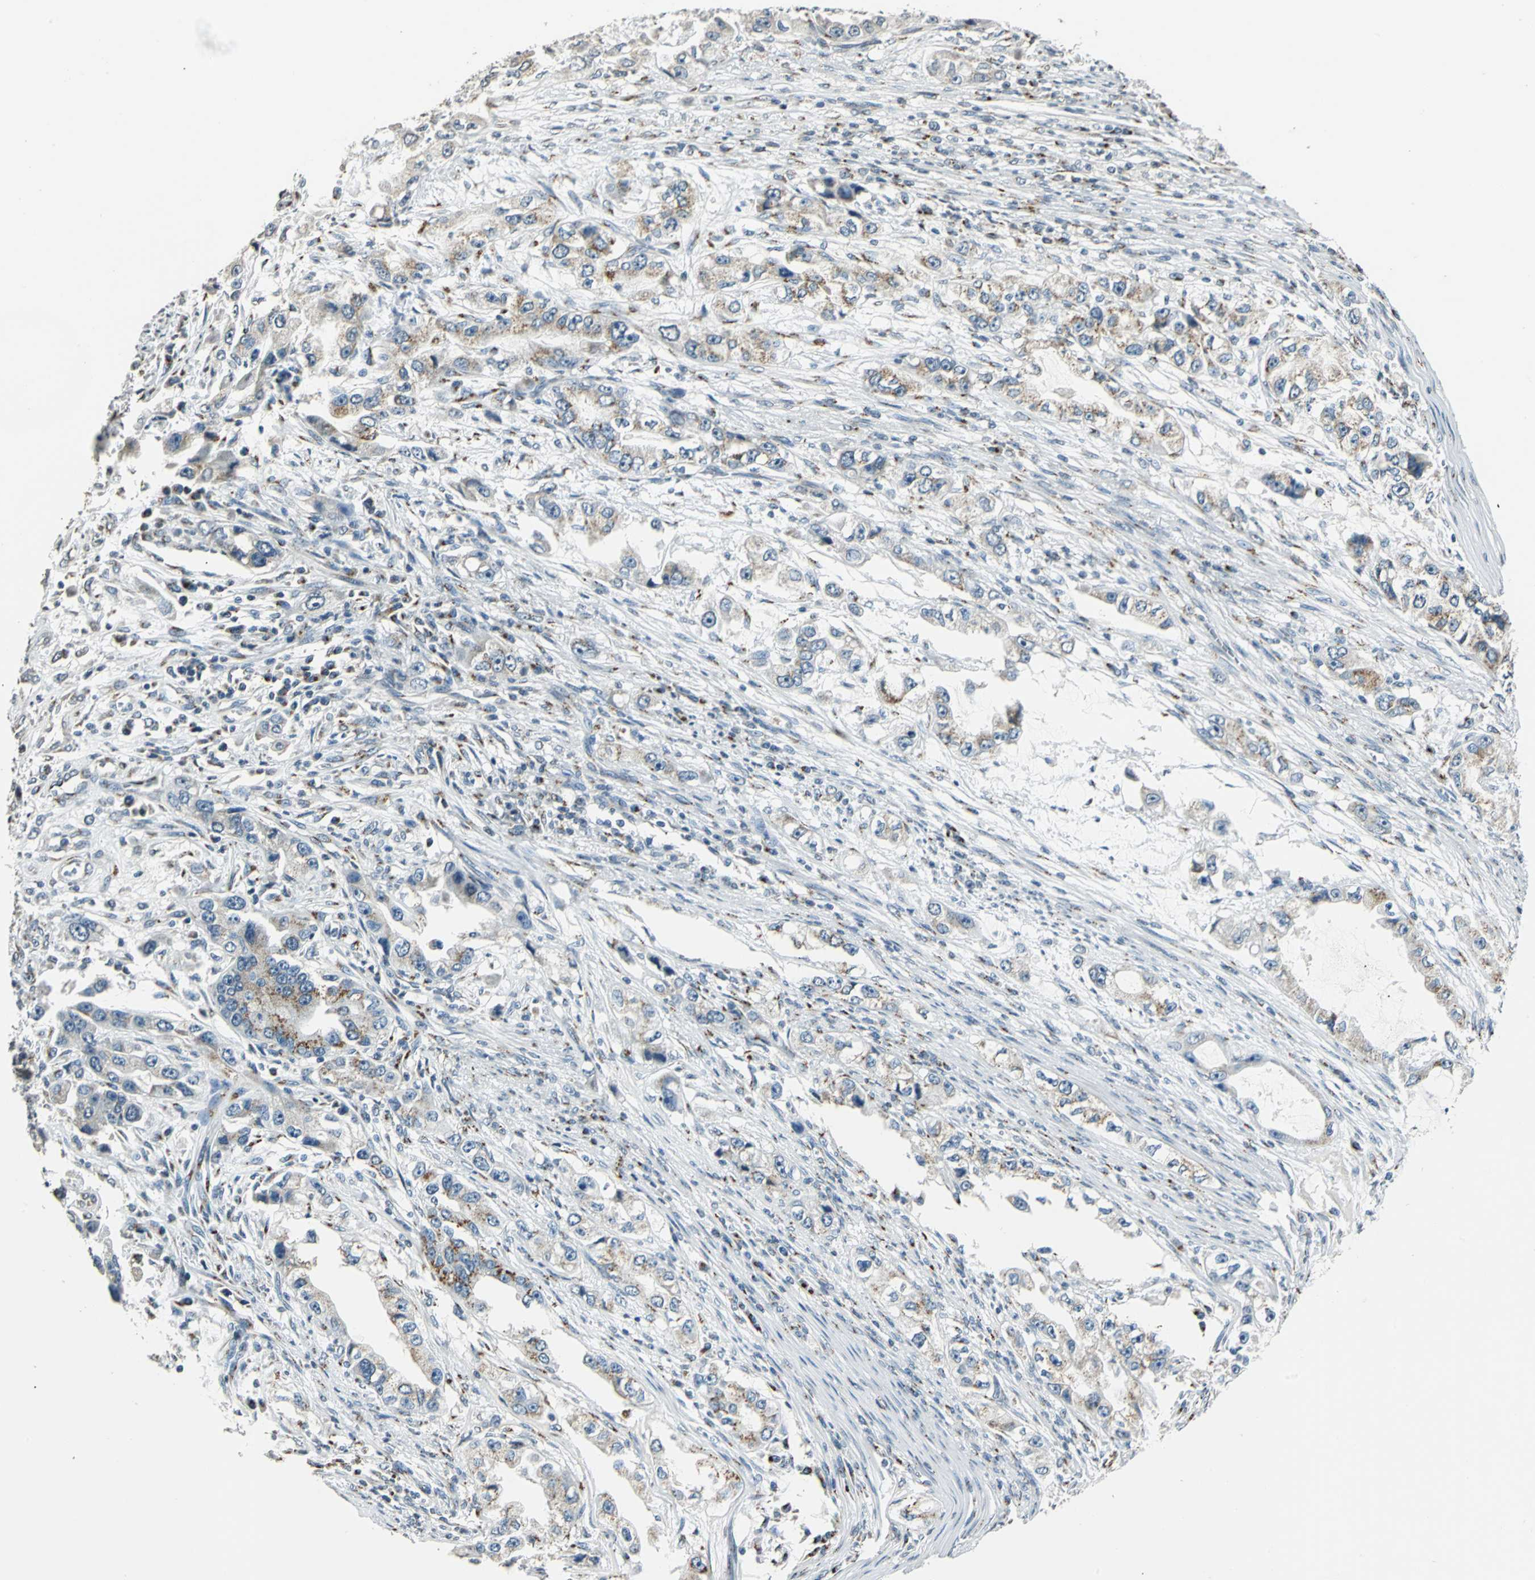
{"staining": {"intensity": "weak", "quantity": "25%-75%", "location": "cytoplasmic/membranous"}, "tissue": "stomach cancer", "cell_type": "Tumor cells", "image_type": "cancer", "snomed": [{"axis": "morphology", "description": "Adenocarcinoma, NOS"}, {"axis": "topography", "description": "Stomach, lower"}], "caption": "Stomach adenocarcinoma stained with a brown dye demonstrates weak cytoplasmic/membranous positive expression in about 25%-75% of tumor cells.", "gene": "TMEM115", "patient": {"sex": "female", "age": 93}}